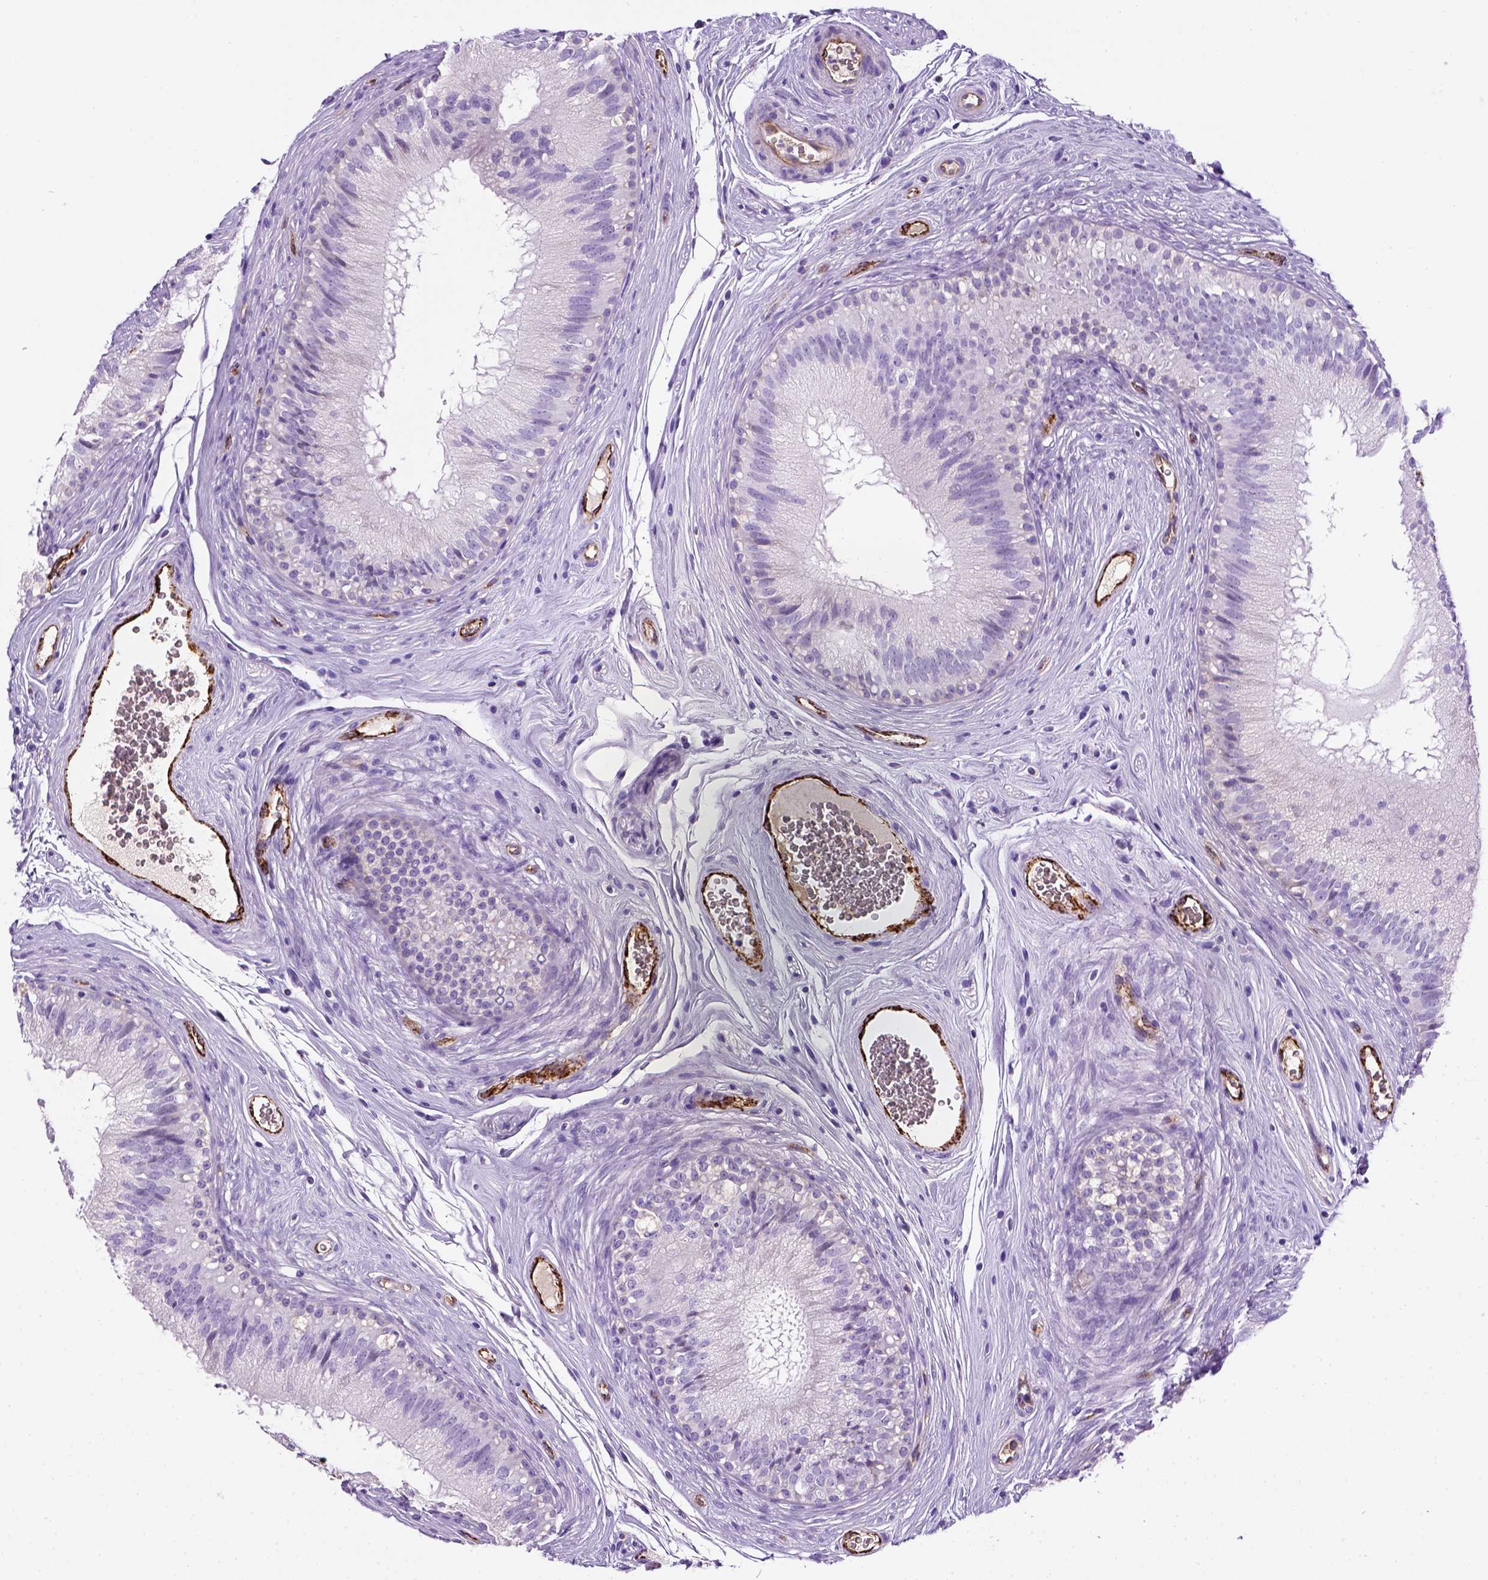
{"staining": {"intensity": "negative", "quantity": "none", "location": "none"}, "tissue": "epididymis", "cell_type": "Glandular cells", "image_type": "normal", "snomed": [{"axis": "morphology", "description": "Normal tissue, NOS"}, {"axis": "topography", "description": "Epididymis"}], "caption": "Immunohistochemistry of normal epididymis reveals no positivity in glandular cells.", "gene": "VWF", "patient": {"sex": "male", "age": 37}}